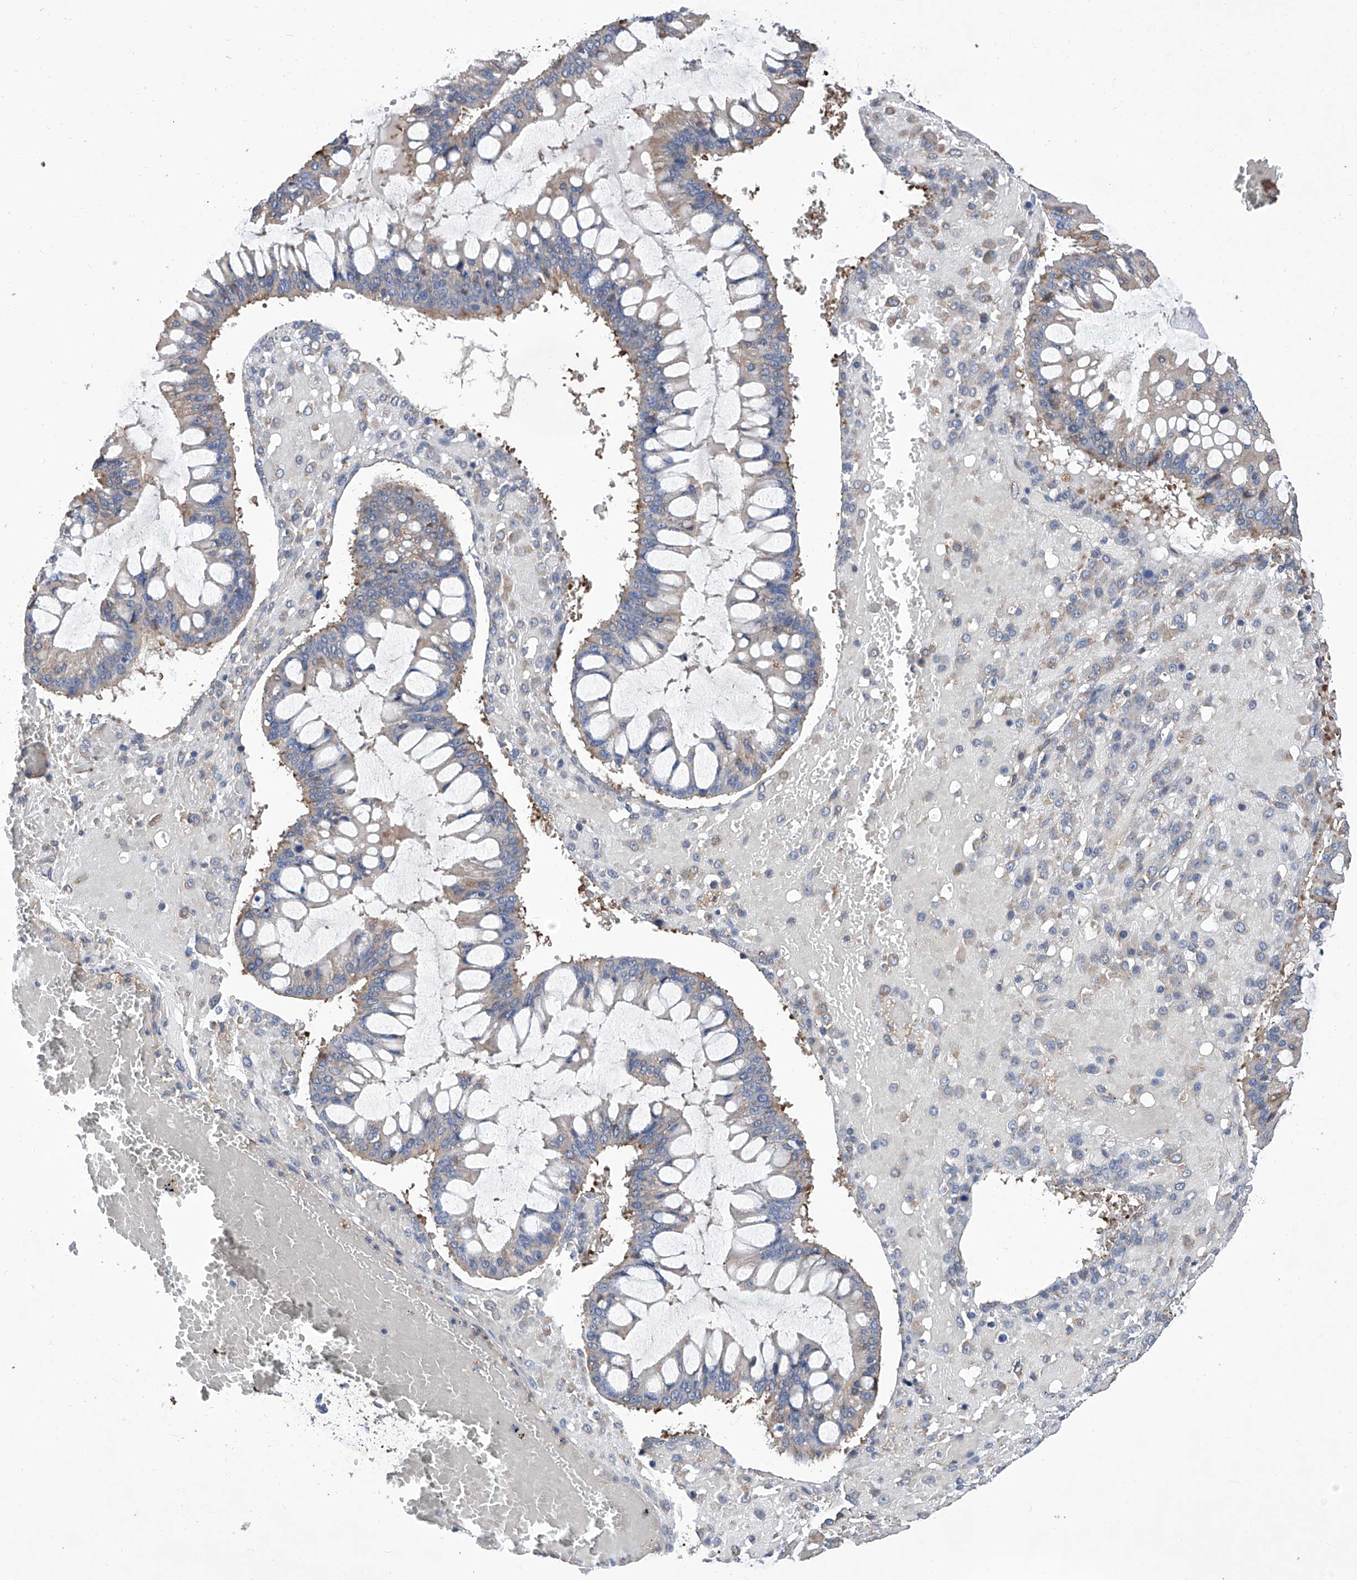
{"staining": {"intensity": "negative", "quantity": "none", "location": "none"}, "tissue": "ovarian cancer", "cell_type": "Tumor cells", "image_type": "cancer", "snomed": [{"axis": "morphology", "description": "Cystadenocarcinoma, mucinous, NOS"}, {"axis": "topography", "description": "Ovary"}], "caption": "Image shows no protein positivity in tumor cells of mucinous cystadenocarcinoma (ovarian) tissue. (Immunohistochemistry, brightfield microscopy, high magnification).", "gene": "SMS", "patient": {"sex": "female", "age": 73}}